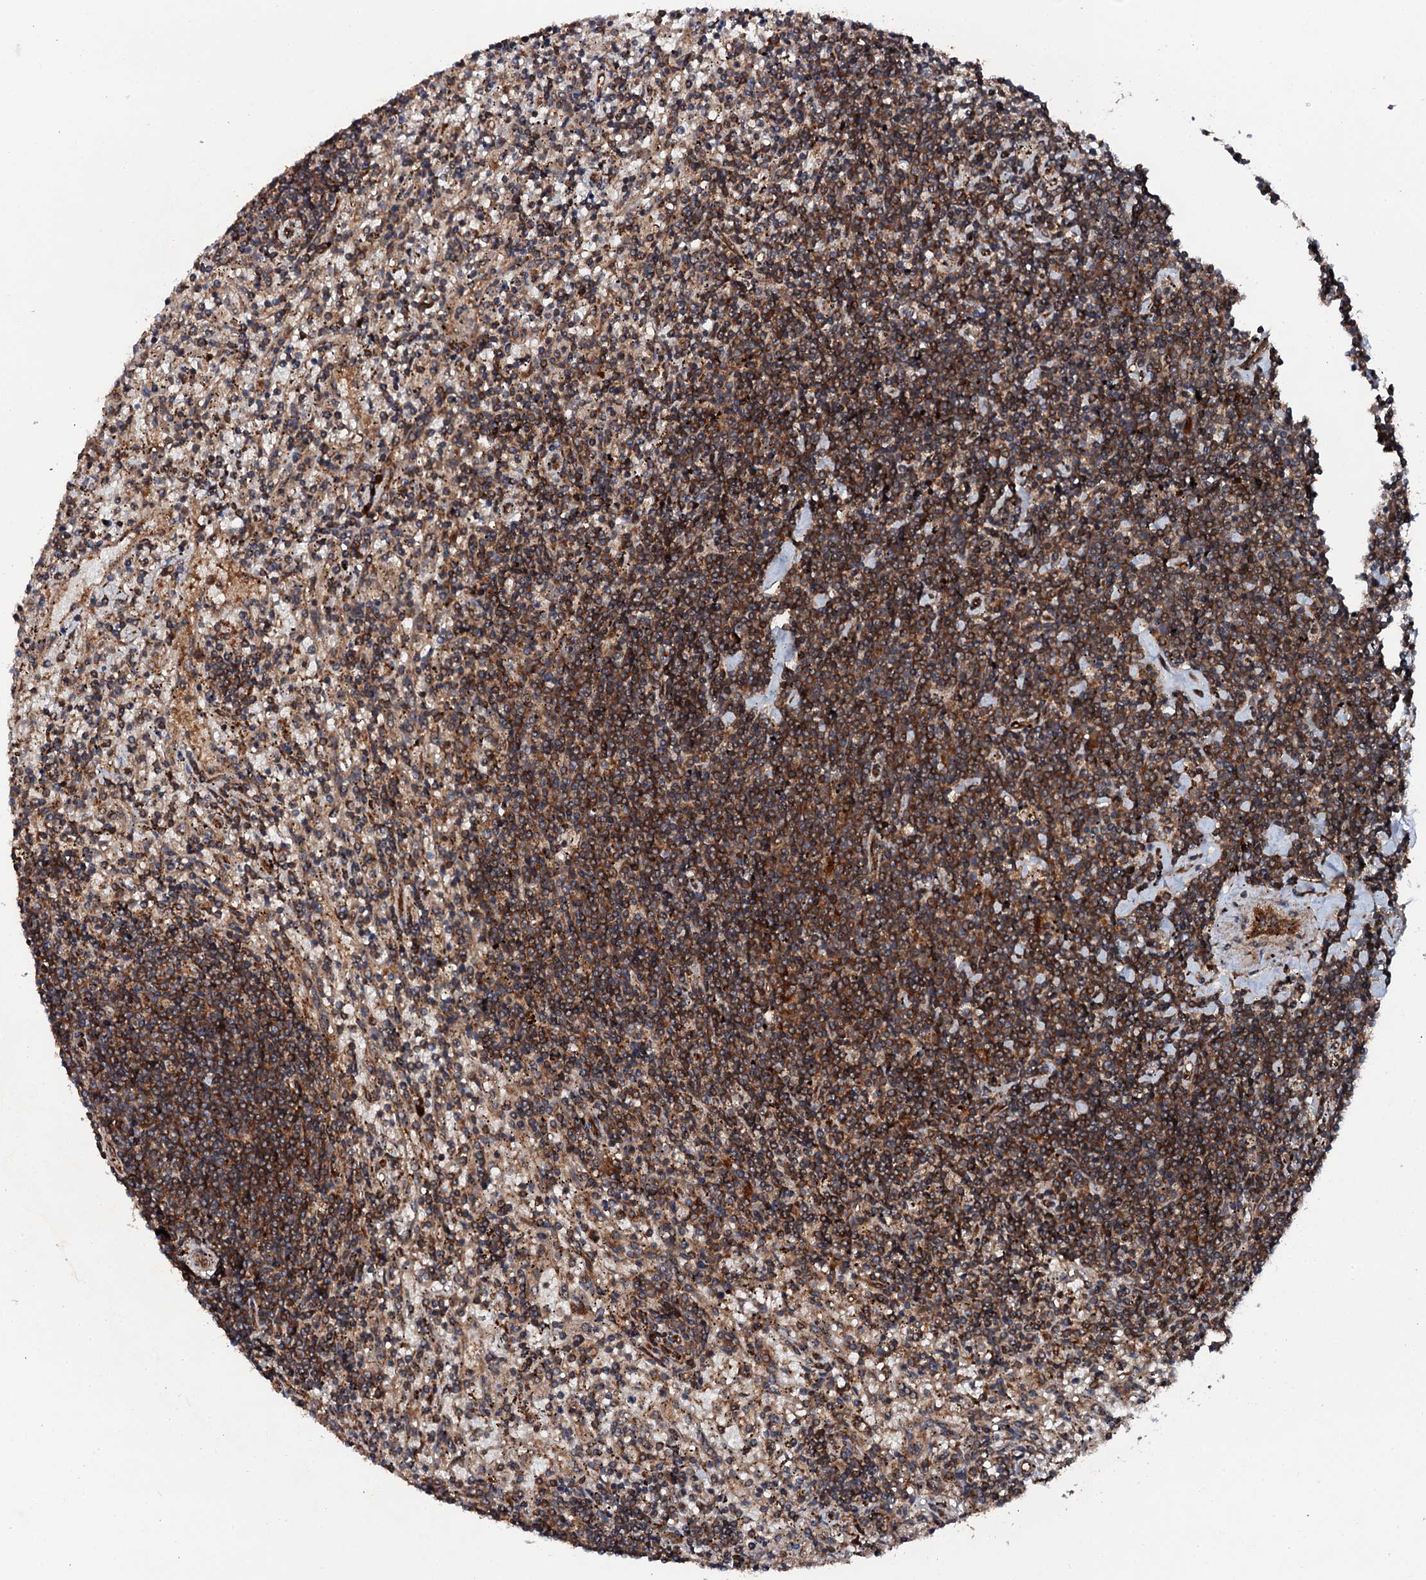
{"staining": {"intensity": "moderate", "quantity": ">75%", "location": "cytoplasmic/membranous"}, "tissue": "lymphoma", "cell_type": "Tumor cells", "image_type": "cancer", "snomed": [{"axis": "morphology", "description": "Malignant lymphoma, non-Hodgkin's type, Low grade"}, {"axis": "topography", "description": "Spleen"}], "caption": "Approximately >75% of tumor cells in human low-grade malignant lymphoma, non-Hodgkin's type exhibit moderate cytoplasmic/membranous protein staining as visualized by brown immunohistochemical staining.", "gene": "FLYWCH1", "patient": {"sex": "male", "age": 76}}